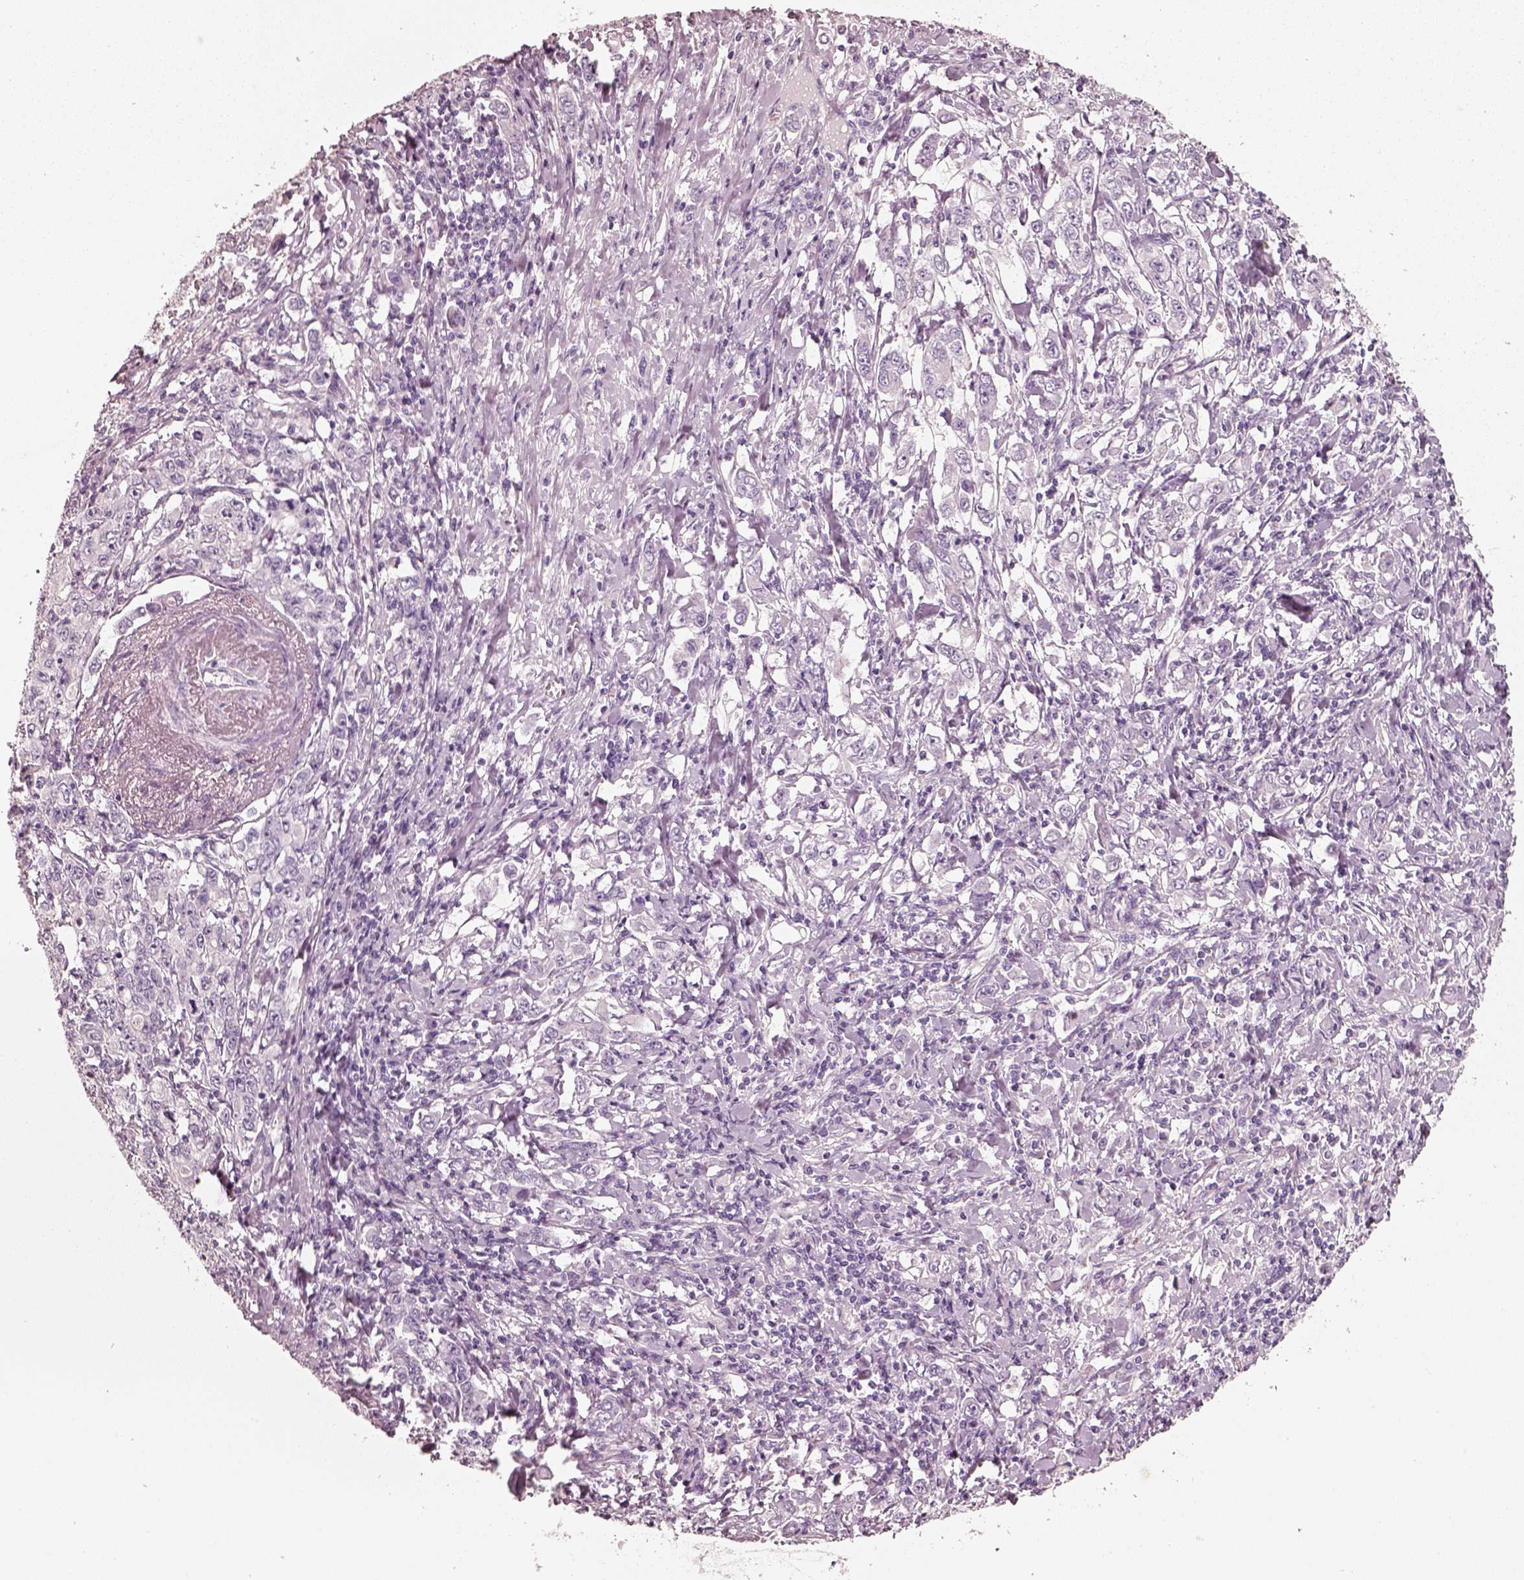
{"staining": {"intensity": "negative", "quantity": "none", "location": "none"}, "tissue": "stomach cancer", "cell_type": "Tumor cells", "image_type": "cancer", "snomed": [{"axis": "morphology", "description": "Adenocarcinoma, NOS"}, {"axis": "topography", "description": "Stomach, lower"}], "caption": "Immunohistochemistry (IHC) of human adenocarcinoma (stomach) demonstrates no positivity in tumor cells.", "gene": "R3HDML", "patient": {"sex": "female", "age": 72}}